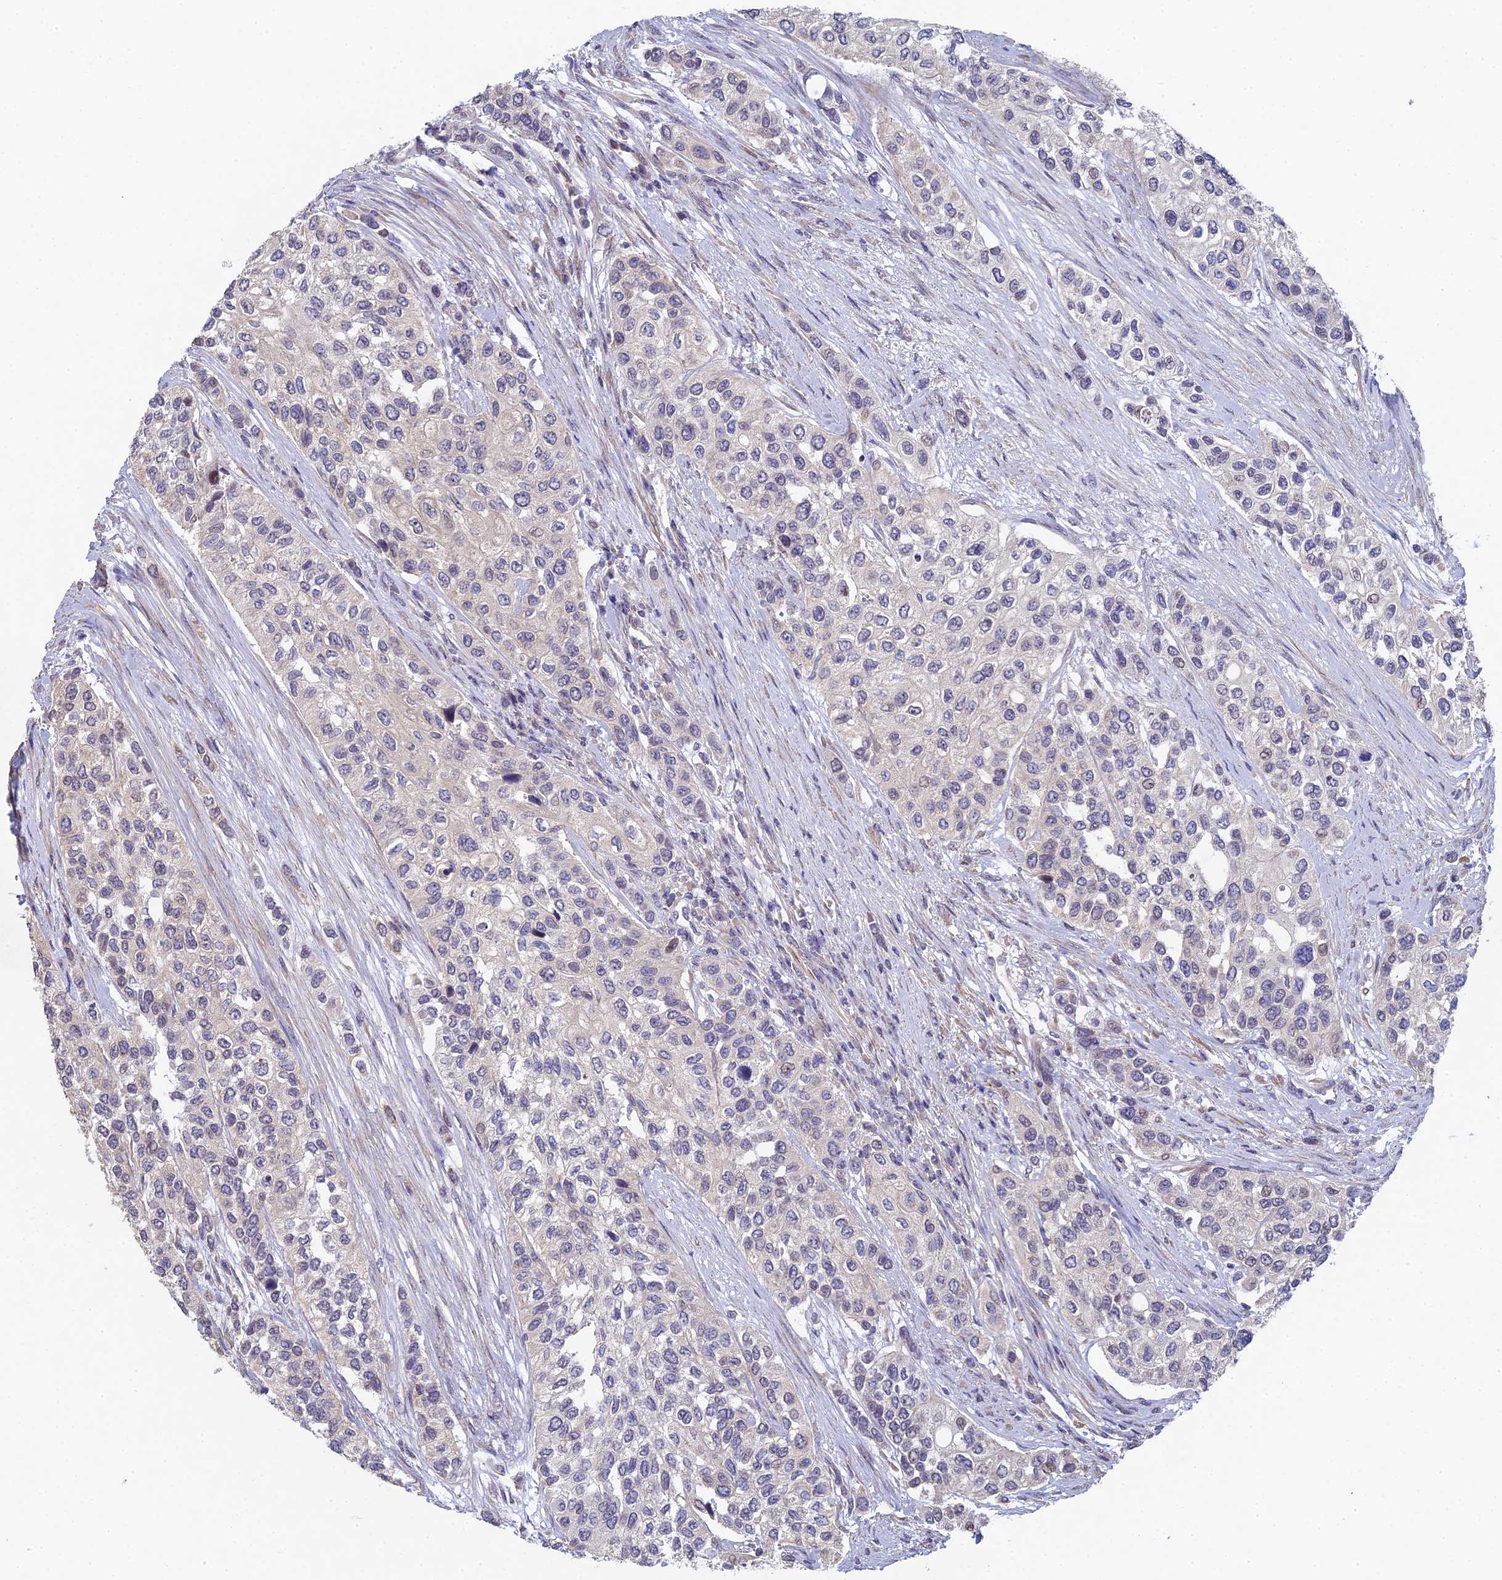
{"staining": {"intensity": "negative", "quantity": "none", "location": "none"}, "tissue": "urothelial cancer", "cell_type": "Tumor cells", "image_type": "cancer", "snomed": [{"axis": "morphology", "description": "Normal tissue, NOS"}, {"axis": "morphology", "description": "Urothelial carcinoma, High grade"}, {"axis": "topography", "description": "Vascular tissue"}, {"axis": "topography", "description": "Urinary bladder"}], "caption": "The image demonstrates no staining of tumor cells in urothelial cancer.", "gene": "DIXDC1", "patient": {"sex": "female", "age": 56}}